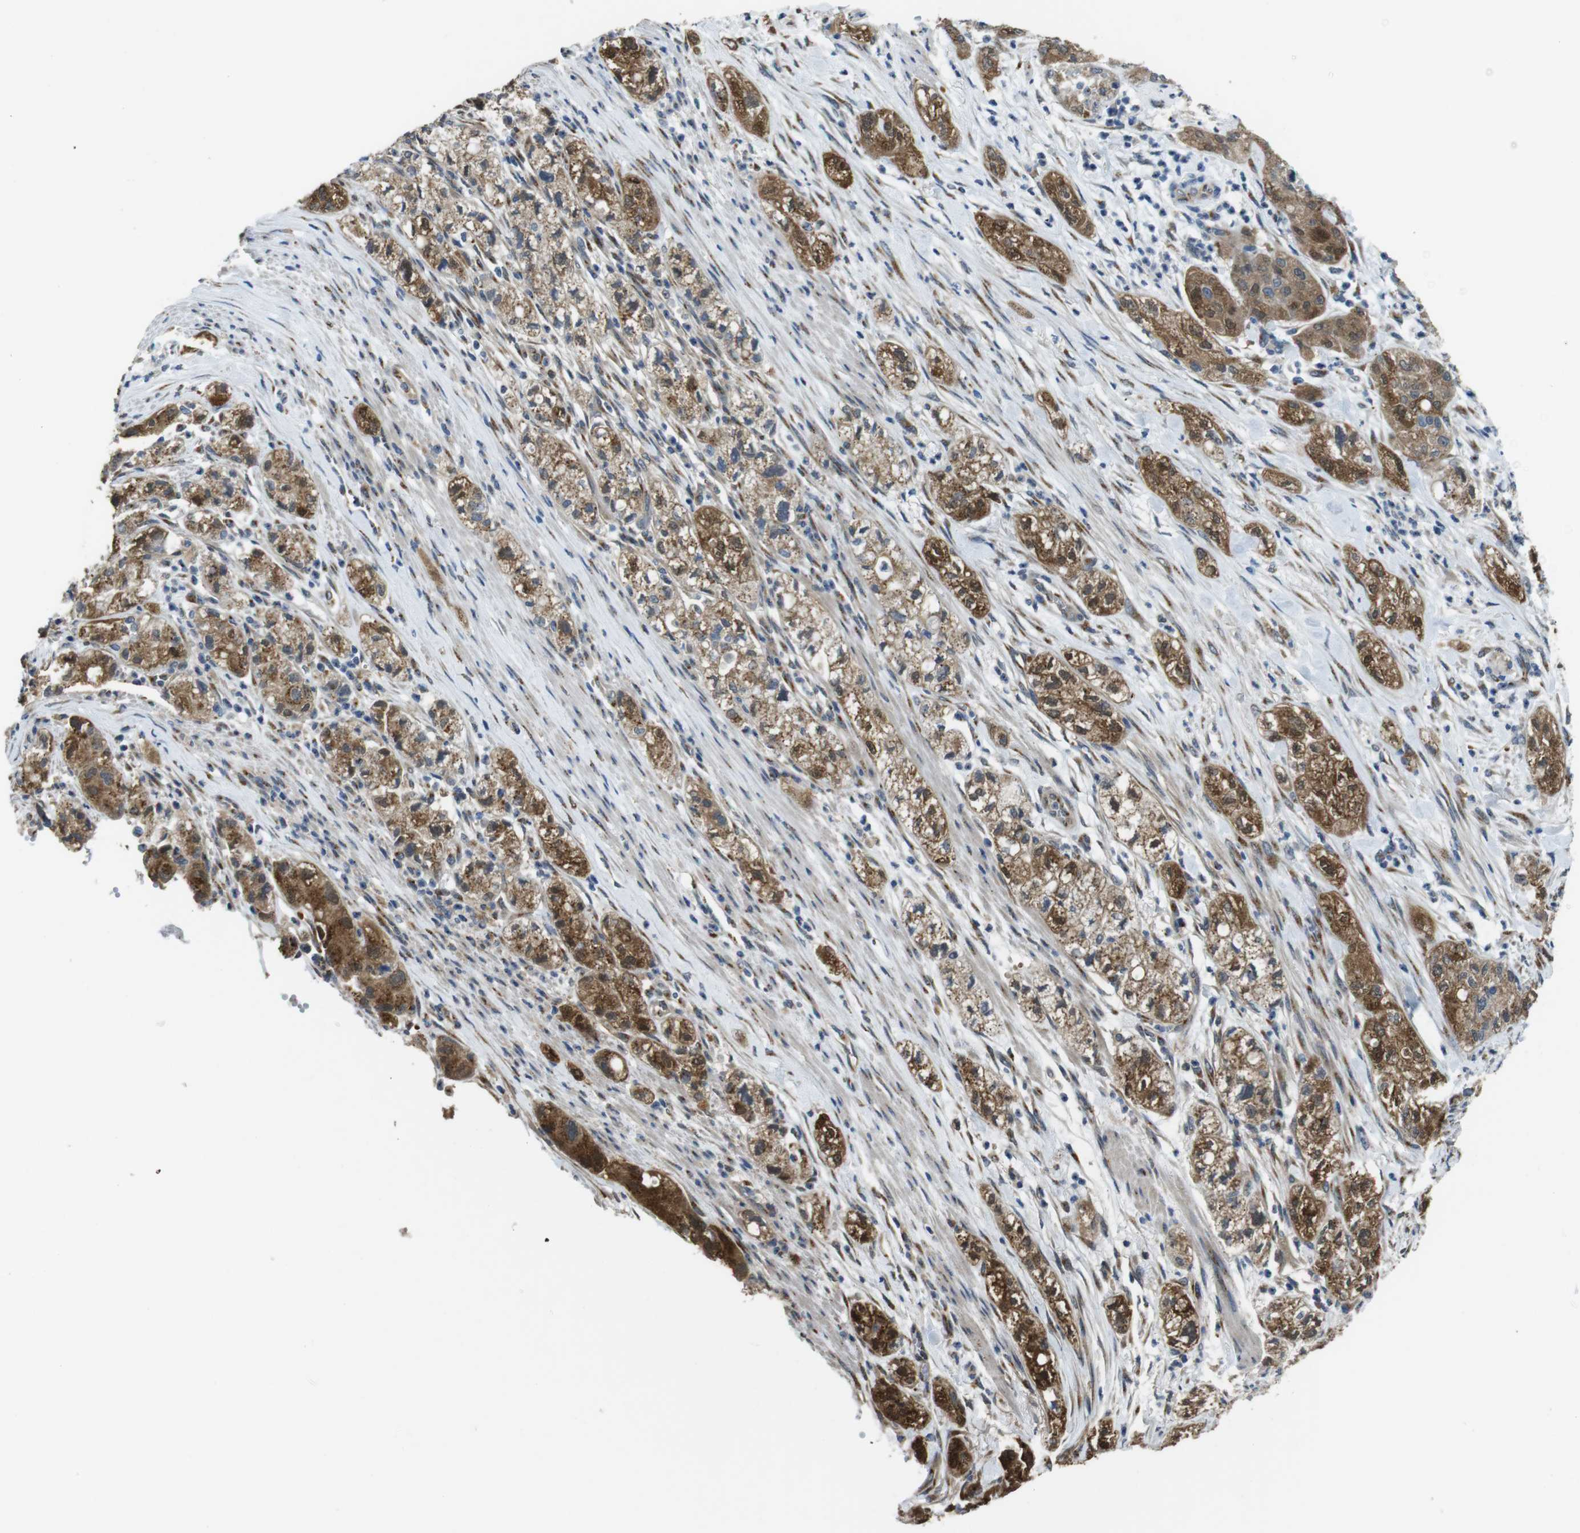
{"staining": {"intensity": "strong", "quantity": ">75%", "location": "cytoplasmic/membranous"}, "tissue": "pancreatic cancer", "cell_type": "Tumor cells", "image_type": "cancer", "snomed": [{"axis": "morphology", "description": "Adenocarcinoma, NOS"}, {"axis": "topography", "description": "Pancreas"}], "caption": "Pancreatic adenocarcinoma stained with DAB (3,3'-diaminobenzidine) IHC demonstrates high levels of strong cytoplasmic/membranous positivity in approximately >75% of tumor cells.", "gene": "RAB6A", "patient": {"sex": "female", "age": 78}}